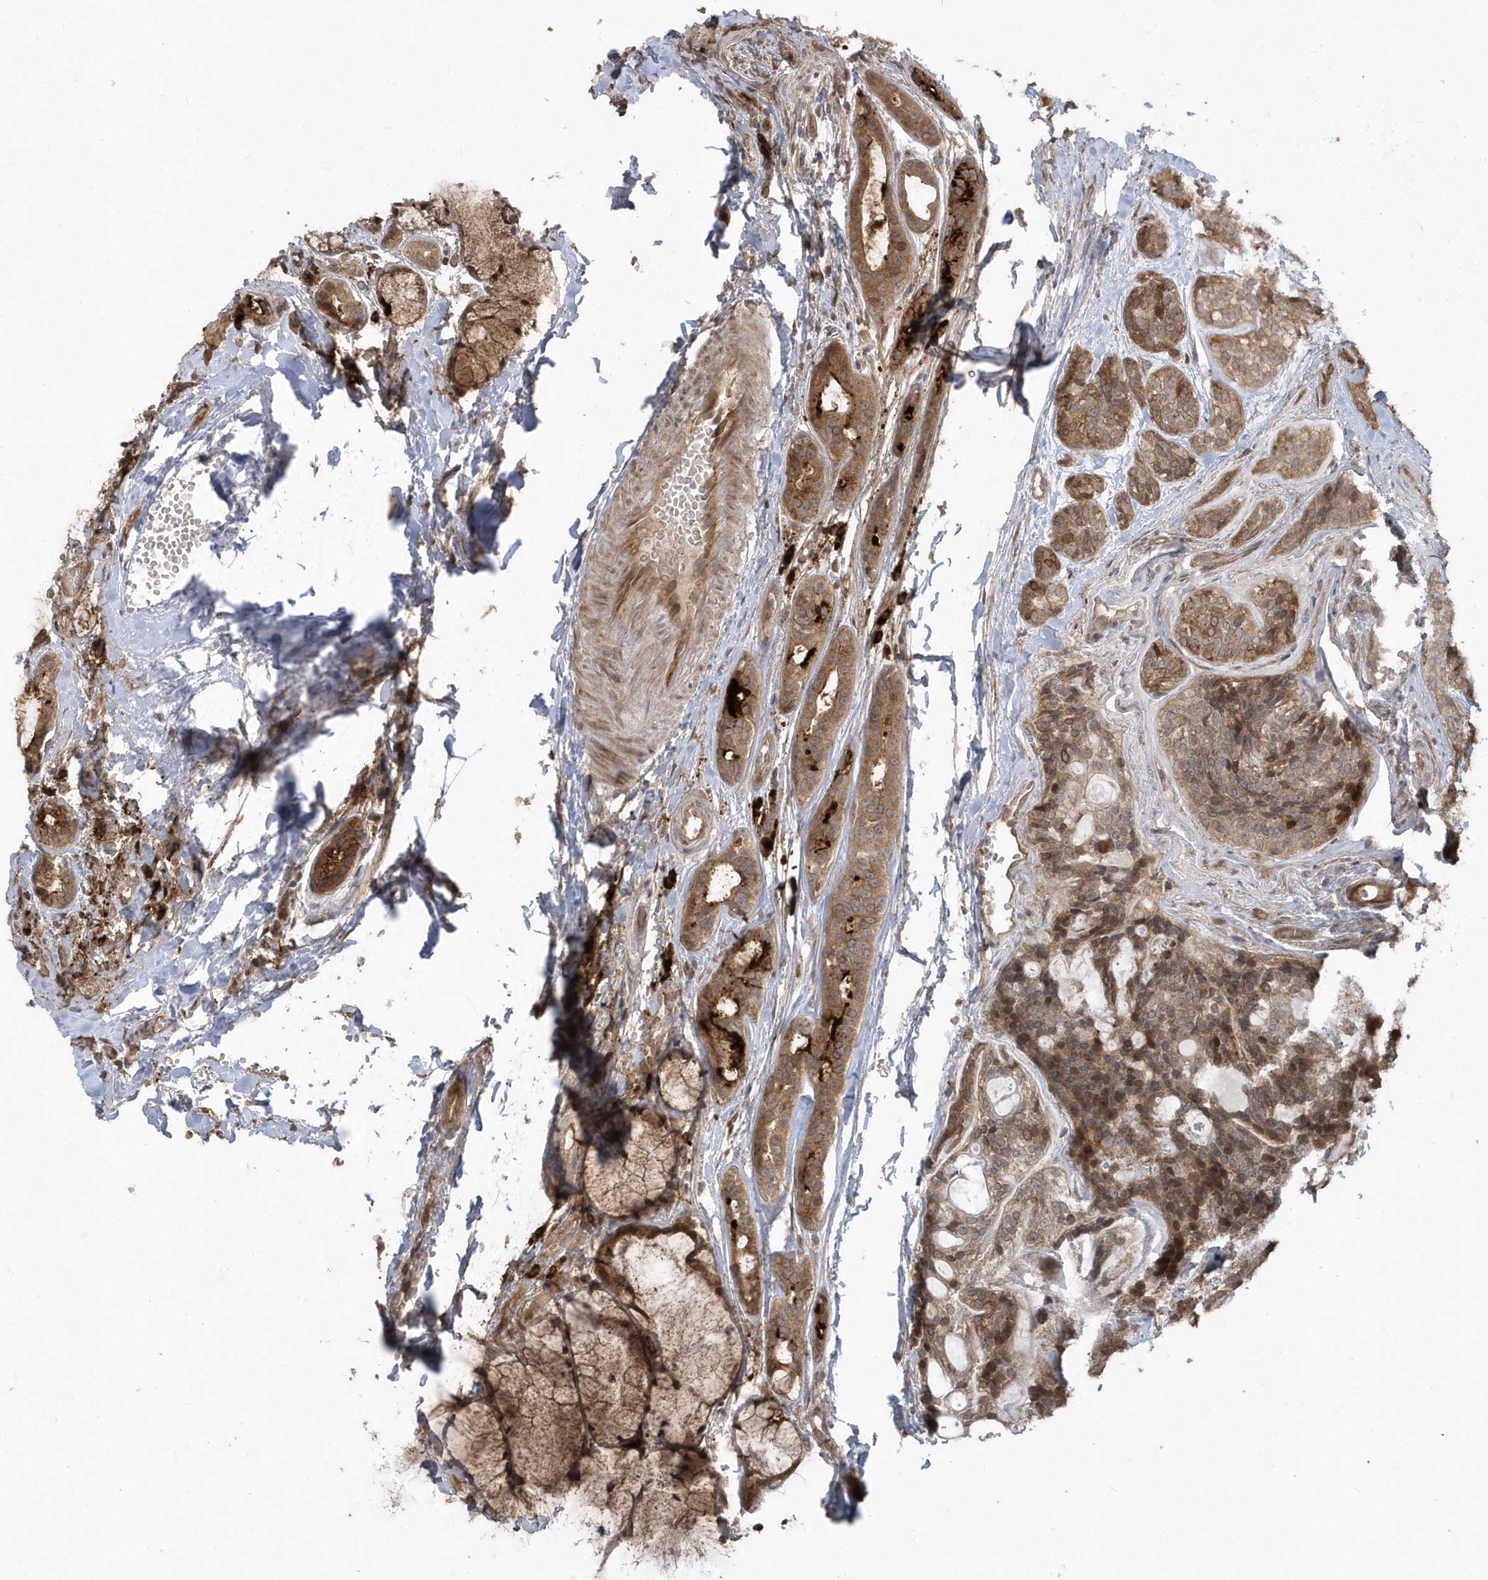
{"staining": {"intensity": "moderate", "quantity": ">75%", "location": "cytoplasmic/membranous"}, "tissue": "head and neck cancer", "cell_type": "Tumor cells", "image_type": "cancer", "snomed": [{"axis": "morphology", "description": "Adenocarcinoma, NOS"}, {"axis": "topography", "description": "Head-Neck"}], "caption": "Immunohistochemistry of head and neck cancer (adenocarcinoma) reveals medium levels of moderate cytoplasmic/membranous positivity in approximately >75% of tumor cells.", "gene": "HERPUD1", "patient": {"sex": "male", "age": 66}}